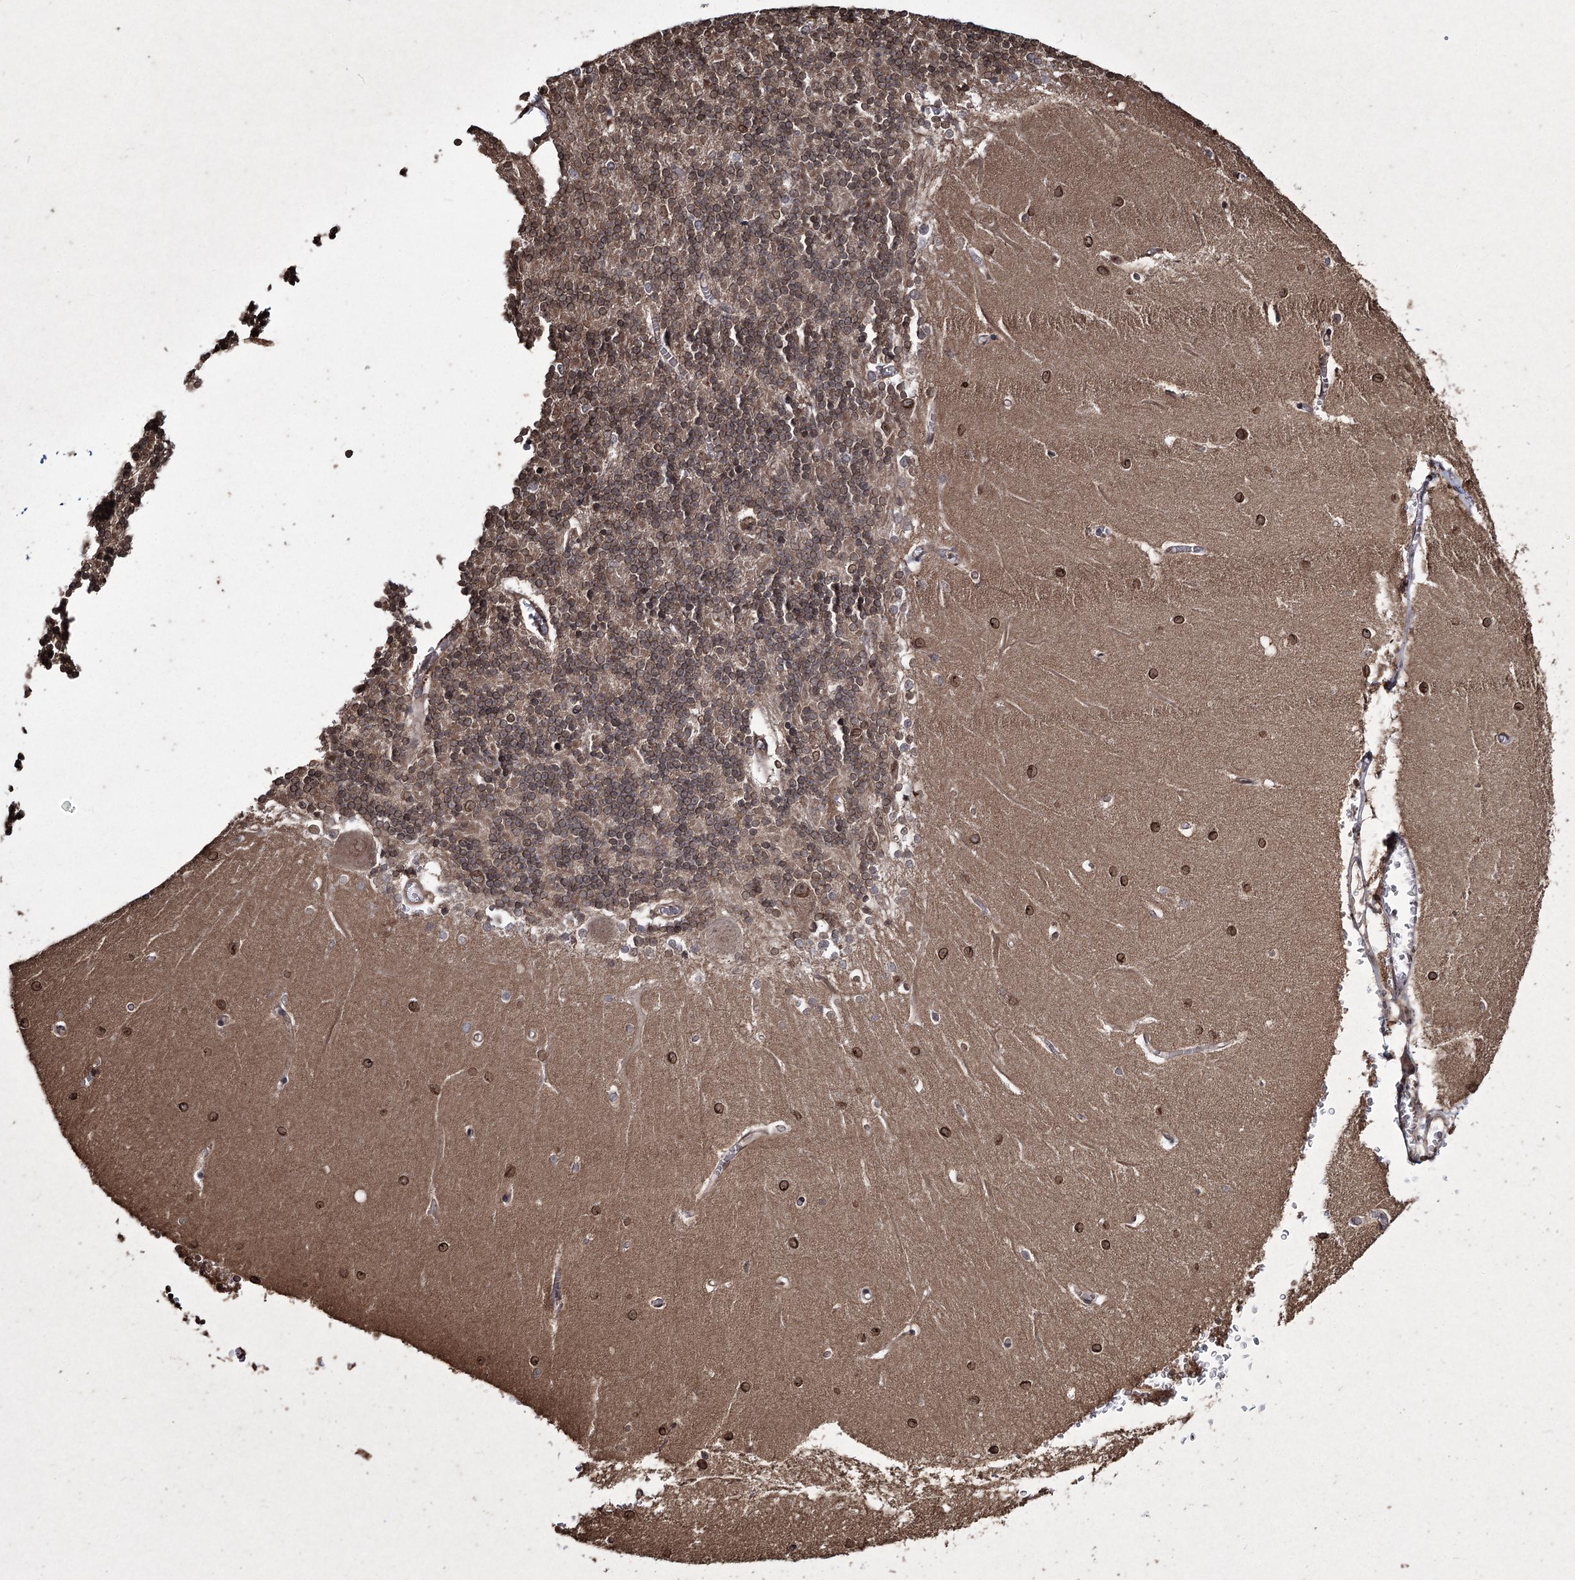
{"staining": {"intensity": "moderate", "quantity": ">75%", "location": "nuclear"}, "tissue": "cerebellum", "cell_type": "Cells in granular layer", "image_type": "normal", "snomed": [{"axis": "morphology", "description": "Normal tissue, NOS"}, {"axis": "topography", "description": "Cerebellum"}], "caption": "An image of cerebellum stained for a protein reveals moderate nuclear brown staining in cells in granular layer. The protein of interest is stained brown, and the nuclei are stained in blue (DAB IHC with brightfield microscopy, high magnification).", "gene": "PRC1", "patient": {"sex": "male", "age": 37}}